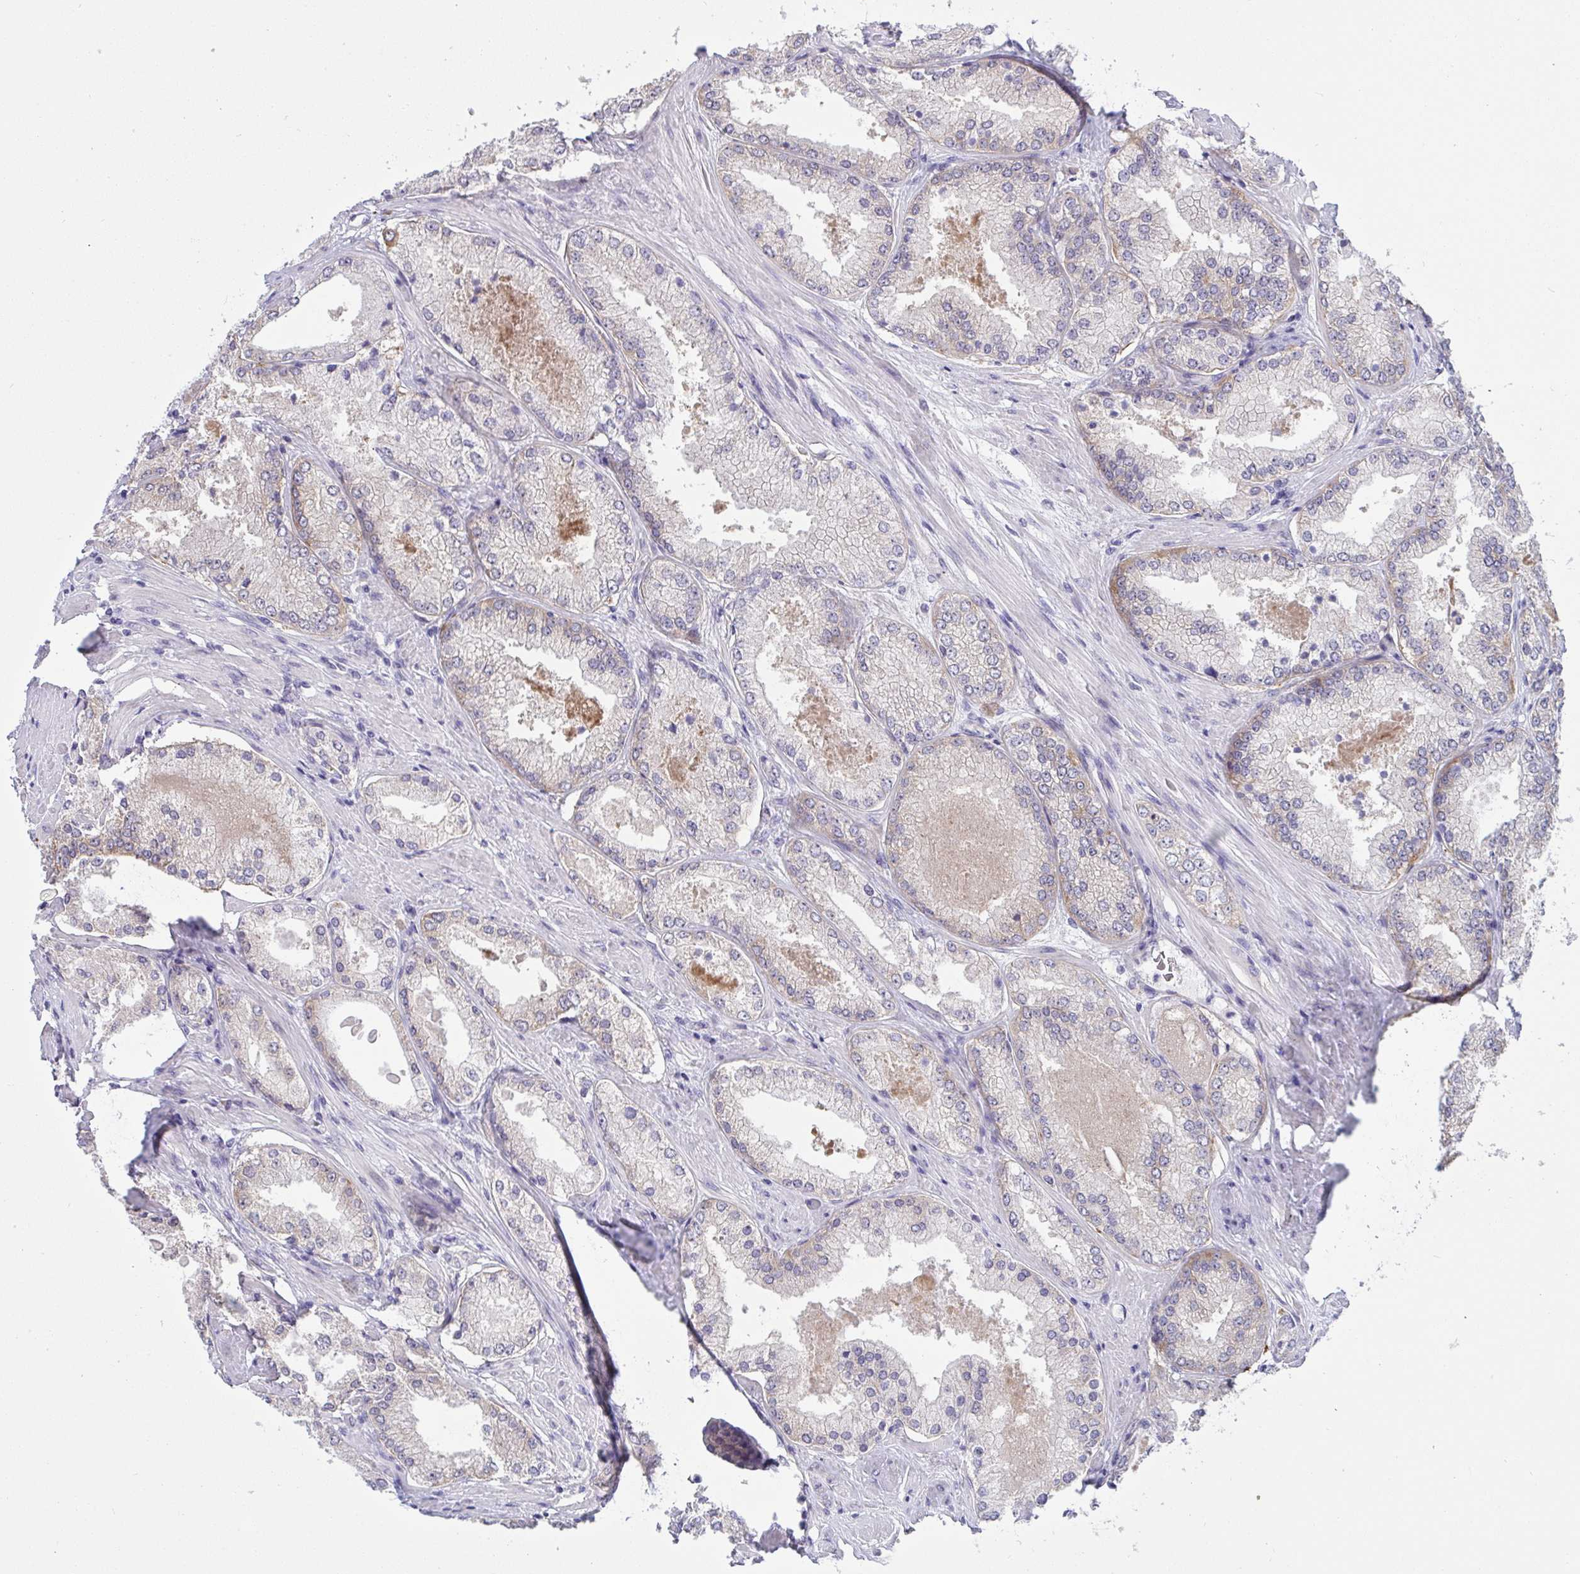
{"staining": {"intensity": "weak", "quantity": "<25%", "location": "cytoplasmic/membranous"}, "tissue": "prostate cancer", "cell_type": "Tumor cells", "image_type": "cancer", "snomed": [{"axis": "morphology", "description": "Adenocarcinoma, Low grade"}, {"axis": "topography", "description": "Prostate"}], "caption": "DAB (3,3'-diaminobenzidine) immunohistochemical staining of prostate adenocarcinoma (low-grade) shows no significant expression in tumor cells. (DAB (3,3'-diaminobenzidine) immunohistochemistry (IHC), high magnification).", "gene": "TMEM41A", "patient": {"sex": "male", "age": 68}}